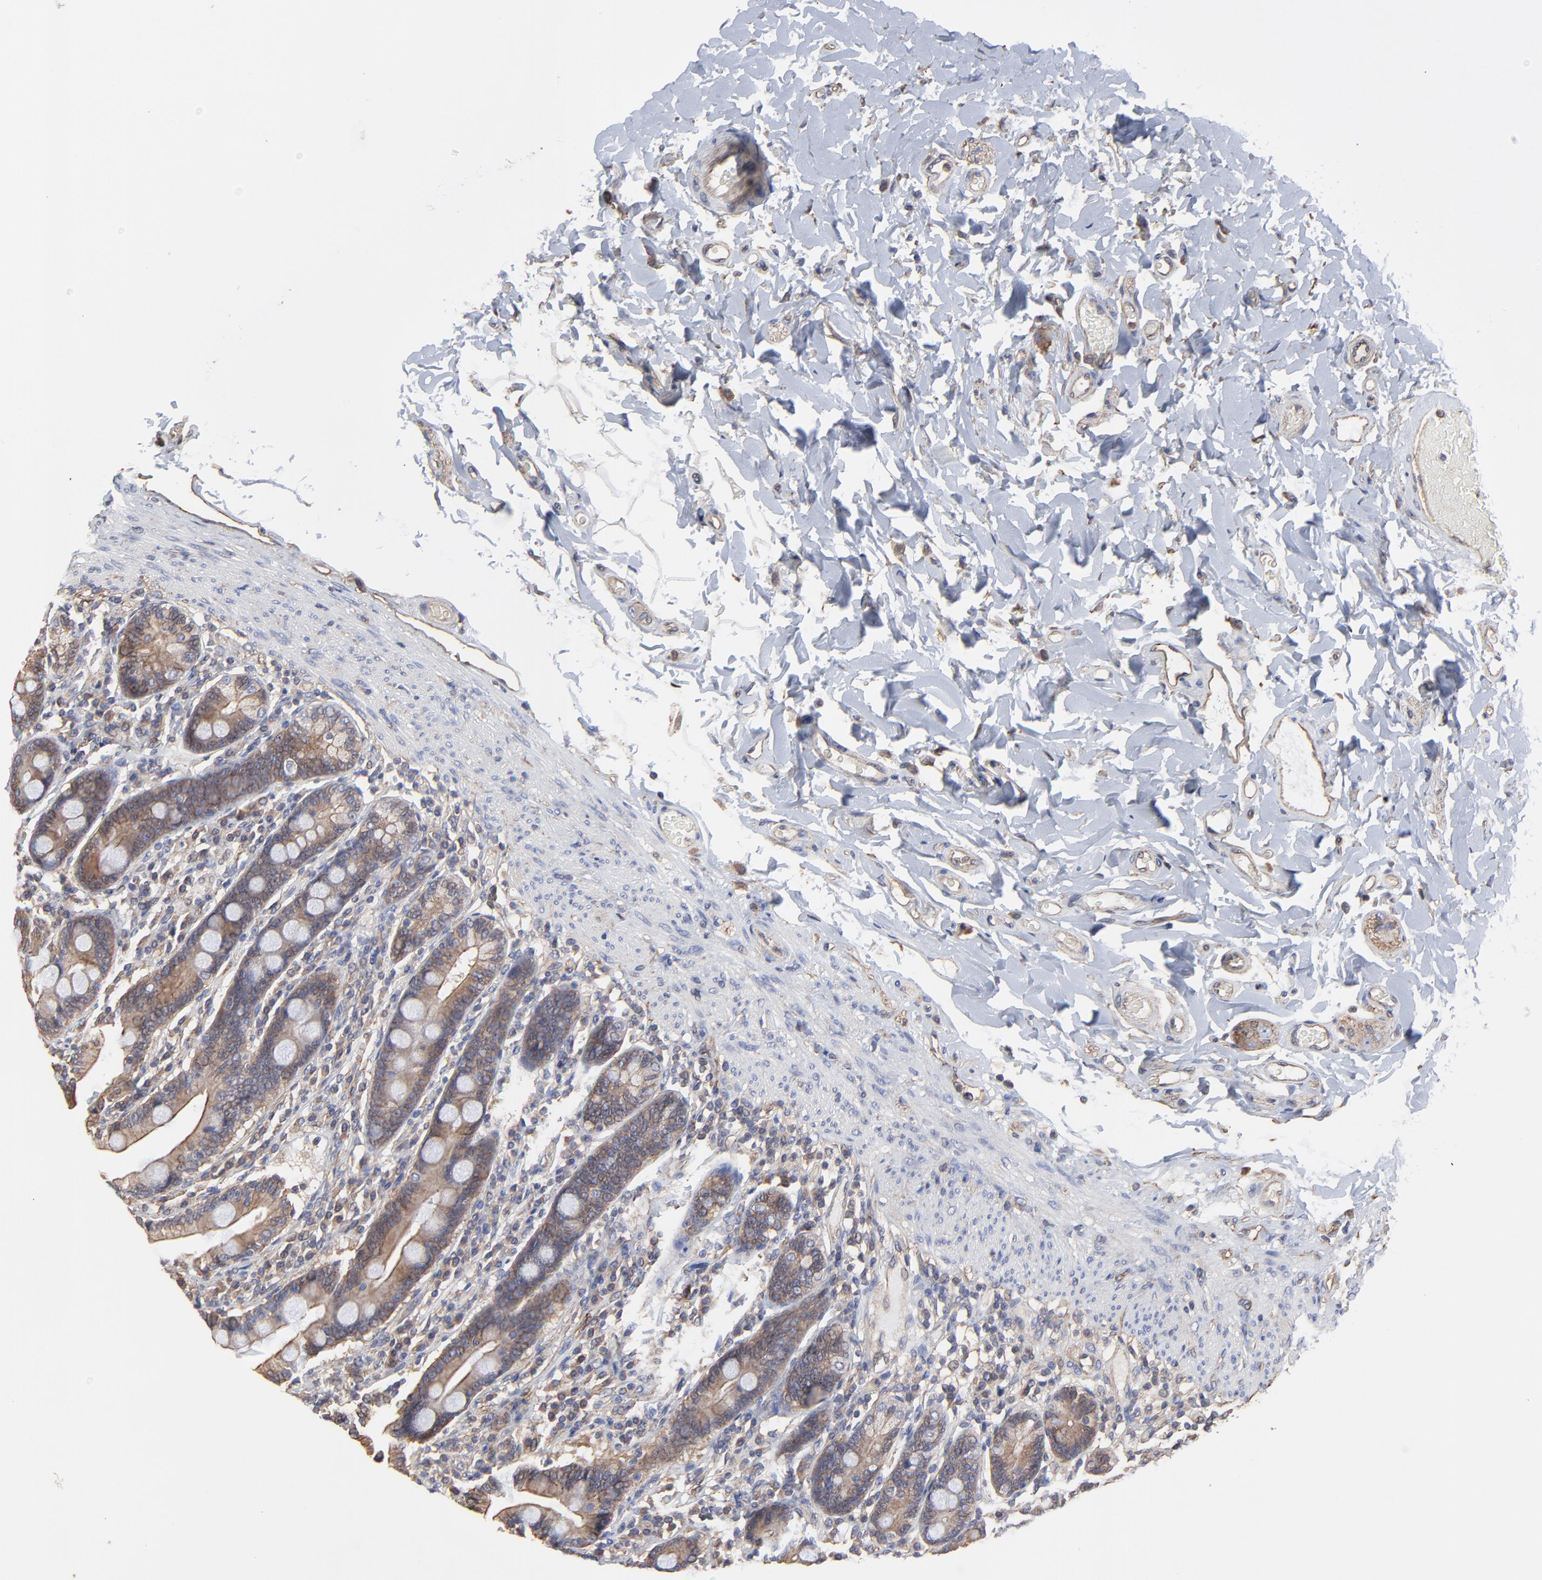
{"staining": {"intensity": "moderate", "quantity": "25%-75%", "location": "cytoplasmic/membranous"}, "tissue": "duodenum", "cell_type": "Glandular cells", "image_type": "normal", "snomed": [{"axis": "morphology", "description": "Normal tissue, NOS"}, {"axis": "topography", "description": "Duodenum"}], "caption": "Immunohistochemistry photomicrograph of unremarkable human duodenum stained for a protein (brown), which displays medium levels of moderate cytoplasmic/membranous expression in approximately 25%-75% of glandular cells.", "gene": "ARMT1", "patient": {"sex": "male", "age": 73}}